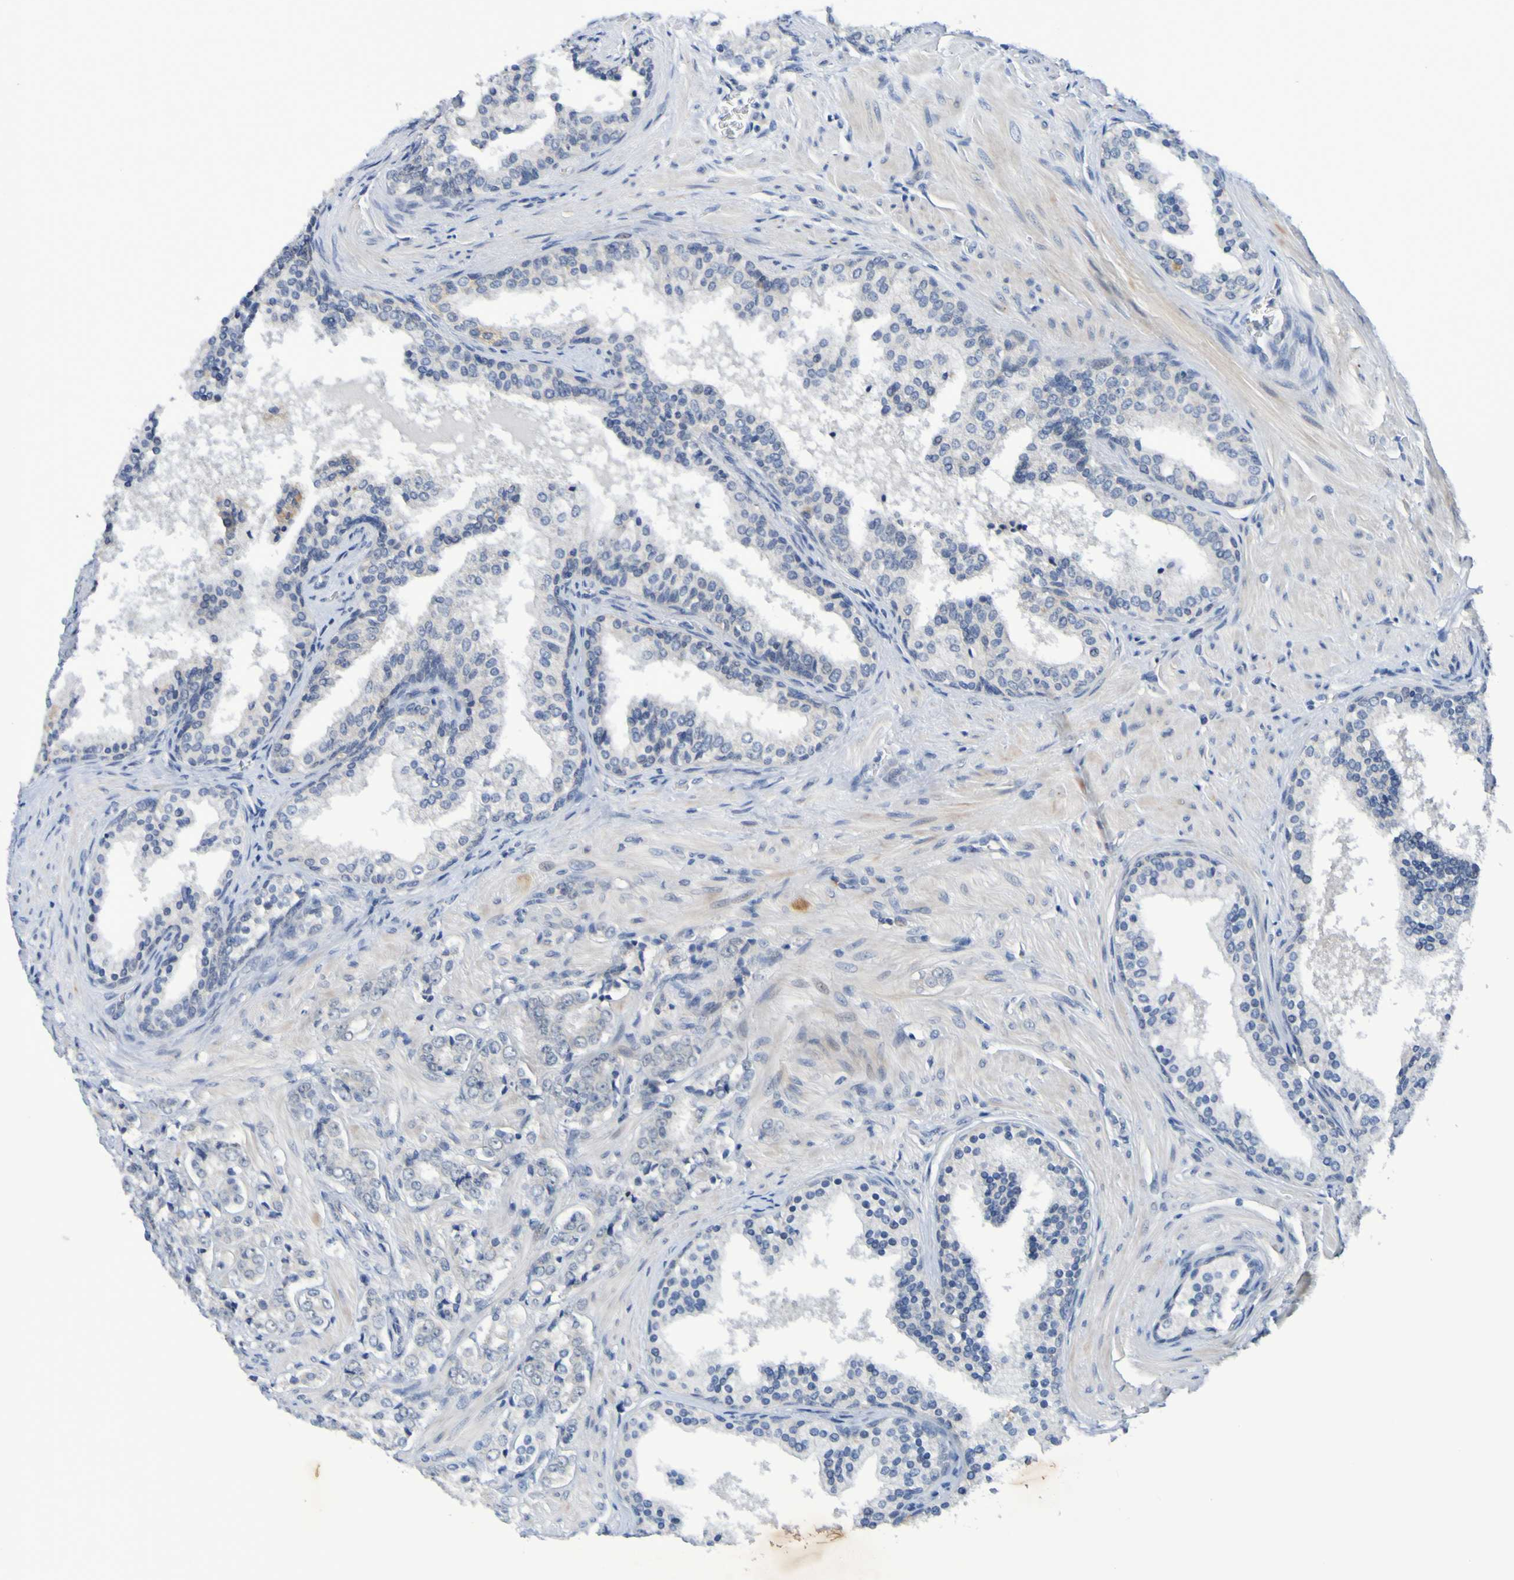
{"staining": {"intensity": "negative", "quantity": "none", "location": "none"}, "tissue": "prostate cancer", "cell_type": "Tumor cells", "image_type": "cancer", "snomed": [{"axis": "morphology", "description": "Adenocarcinoma, Low grade"}, {"axis": "topography", "description": "Prostate"}], "caption": "Immunohistochemistry (IHC) image of neoplastic tissue: human prostate low-grade adenocarcinoma stained with DAB displays no significant protein positivity in tumor cells.", "gene": "VMA21", "patient": {"sex": "male", "age": 60}}